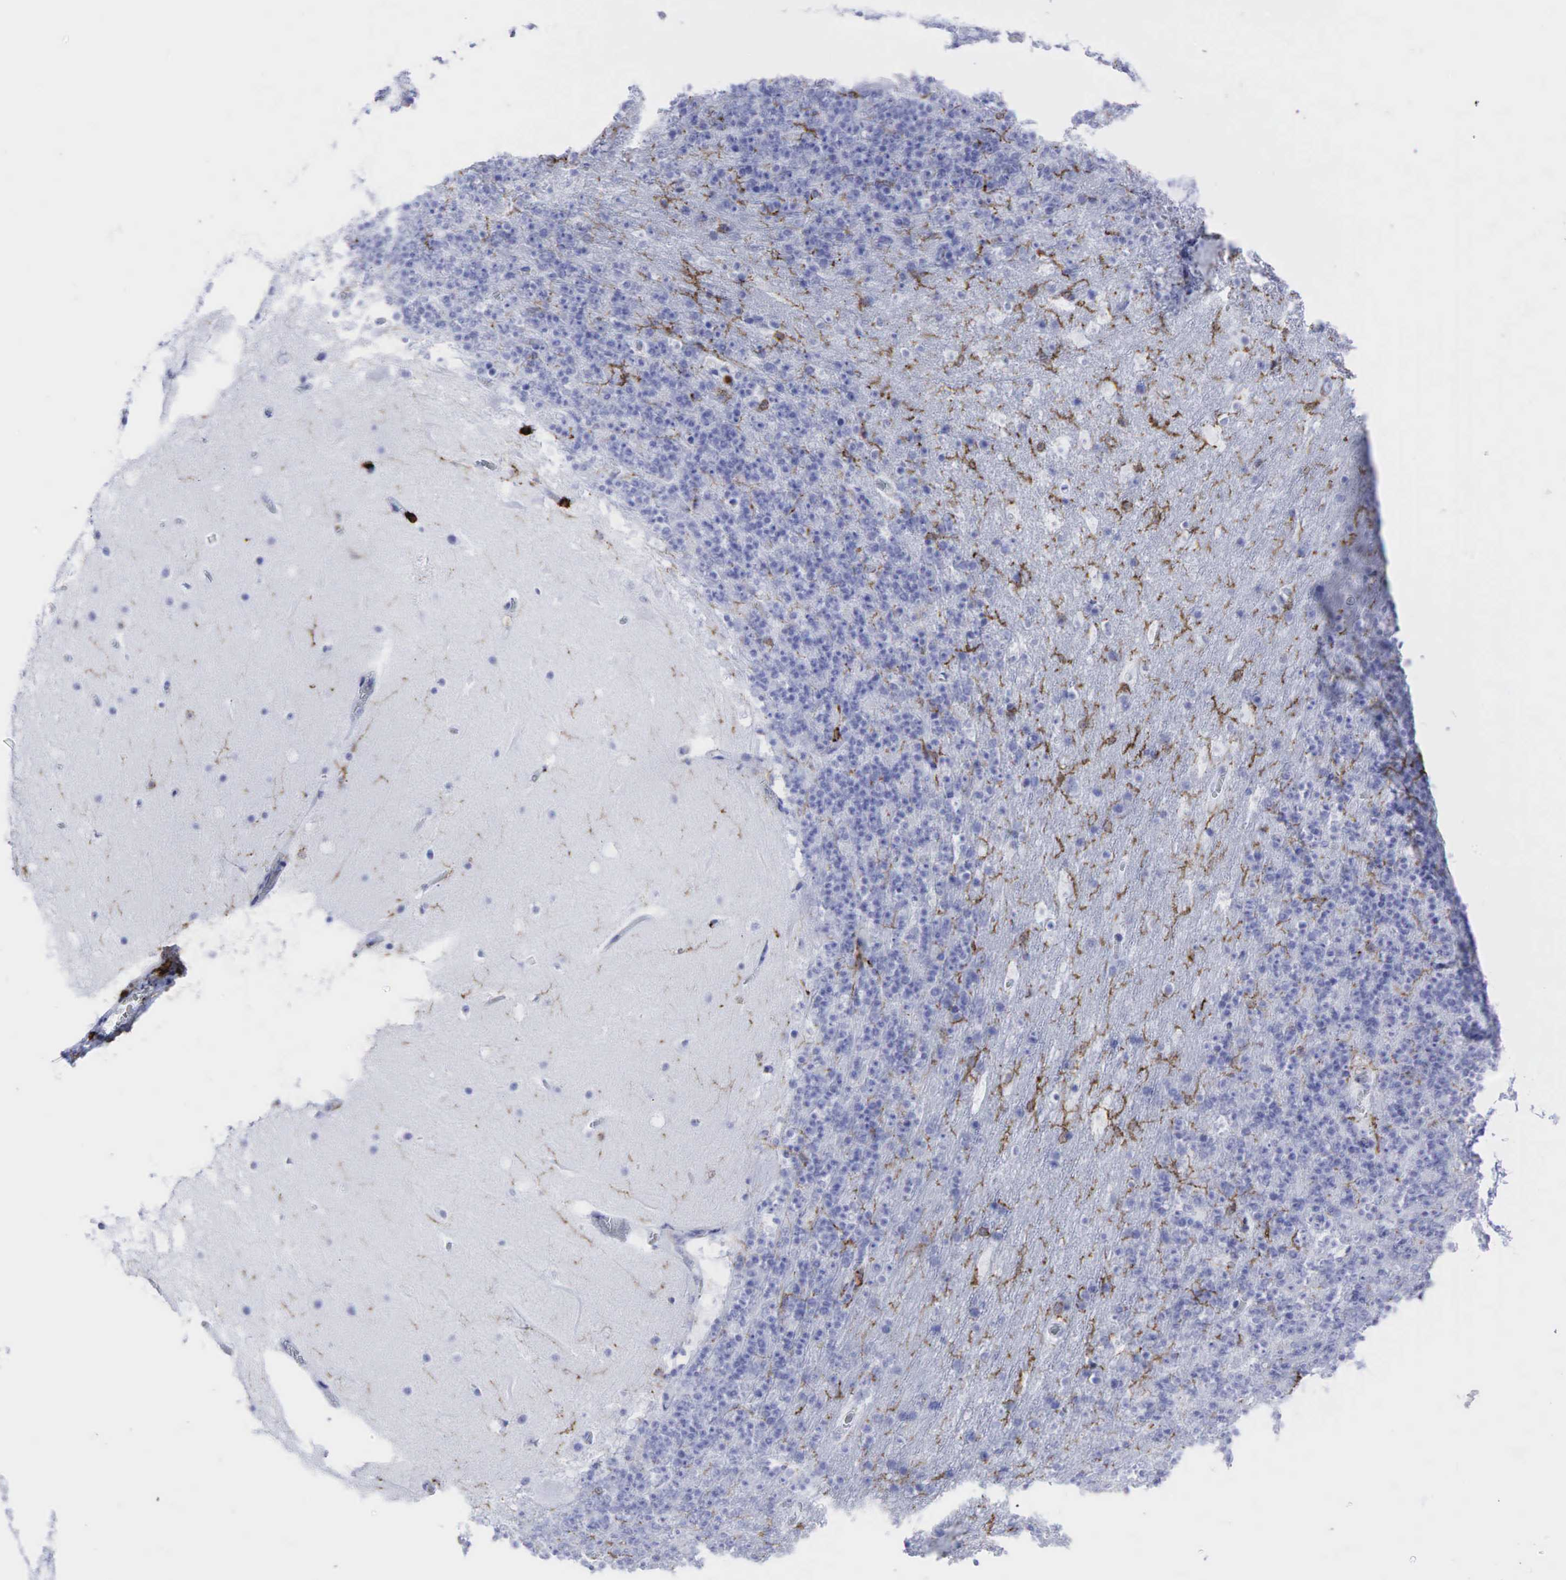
{"staining": {"intensity": "negative", "quantity": "none", "location": "none"}, "tissue": "cerebellum", "cell_type": "Cells in granular layer", "image_type": "normal", "snomed": [{"axis": "morphology", "description": "Normal tissue, NOS"}, {"axis": "topography", "description": "Cerebellum"}], "caption": "Immunohistochemistry of unremarkable human cerebellum reveals no expression in cells in granular layer.", "gene": "PTPRC", "patient": {"sex": "male", "age": 45}}